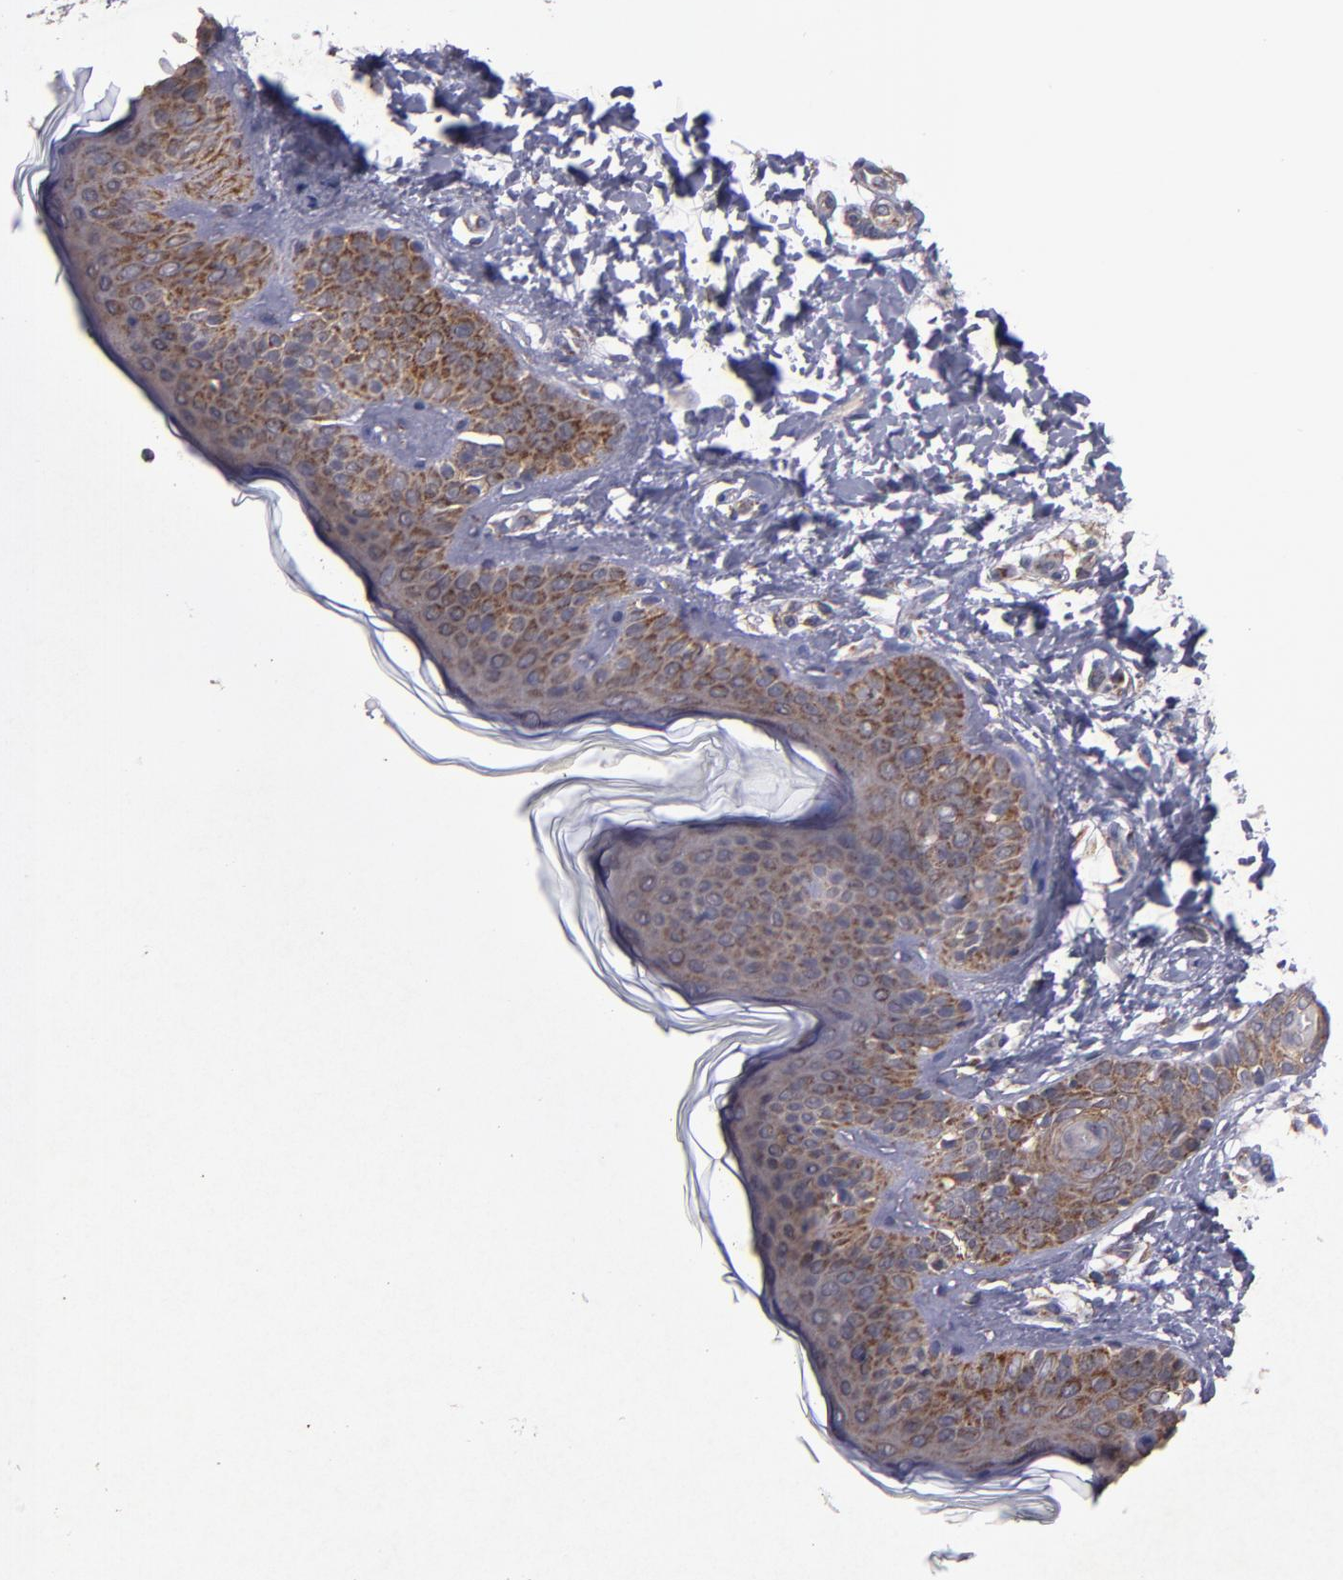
{"staining": {"intensity": "weak", "quantity": ">75%", "location": "cytoplasmic/membranous"}, "tissue": "skin", "cell_type": "Fibroblasts", "image_type": "normal", "snomed": [{"axis": "morphology", "description": "Normal tissue, NOS"}, {"axis": "topography", "description": "Skin"}], "caption": "Protein expression analysis of unremarkable skin exhibits weak cytoplasmic/membranous staining in approximately >75% of fibroblasts.", "gene": "TIMM9", "patient": {"sex": "female", "age": 4}}